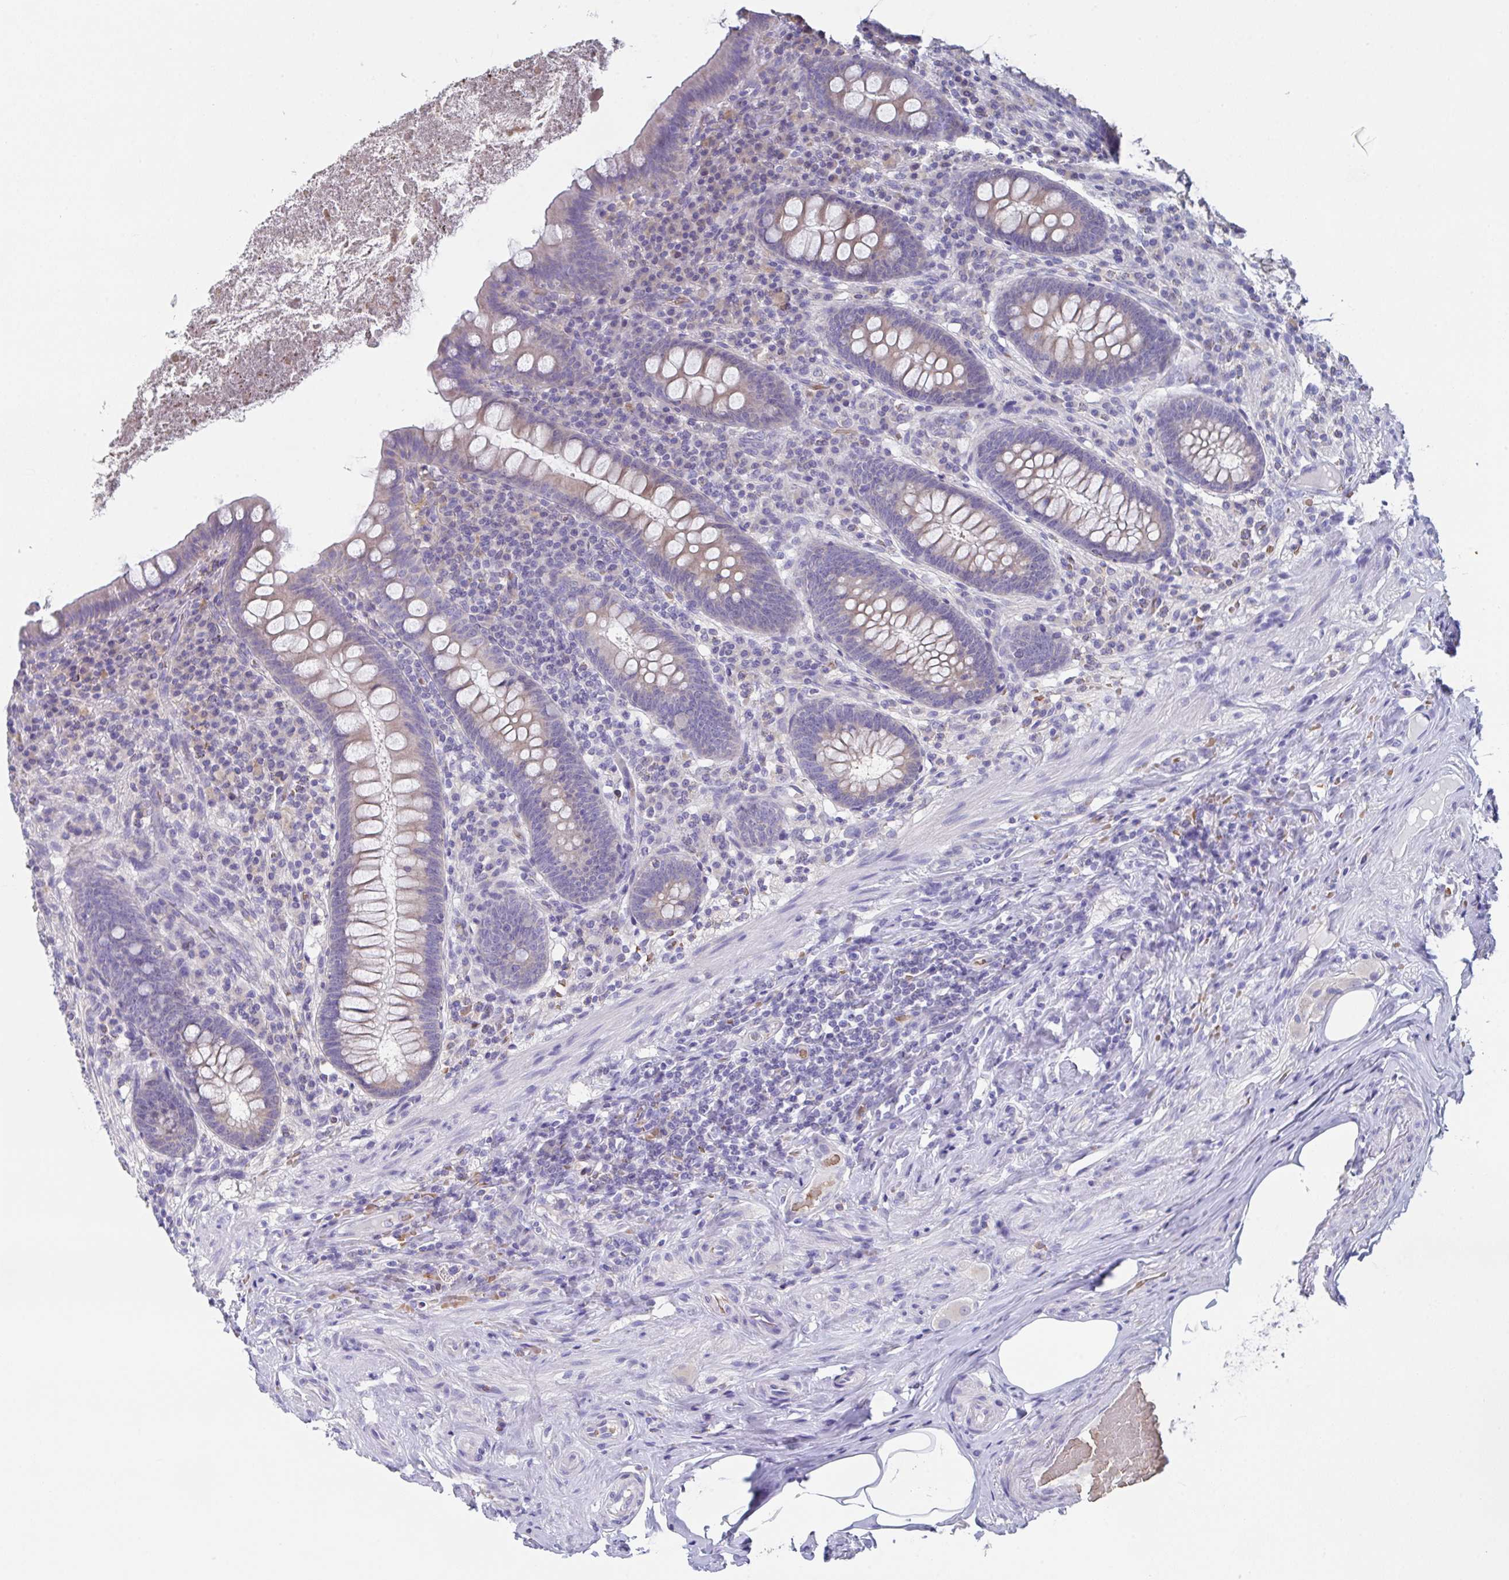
{"staining": {"intensity": "weak", "quantity": "25%-75%", "location": "cytoplasmic/membranous"}, "tissue": "appendix", "cell_type": "Glandular cells", "image_type": "normal", "snomed": [{"axis": "morphology", "description": "Normal tissue, NOS"}, {"axis": "topography", "description": "Appendix"}], "caption": "High-power microscopy captured an IHC image of benign appendix, revealing weak cytoplasmic/membranous staining in about 25%-75% of glandular cells.", "gene": "TFAP2C", "patient": {"sex": "male", "age": 71}}